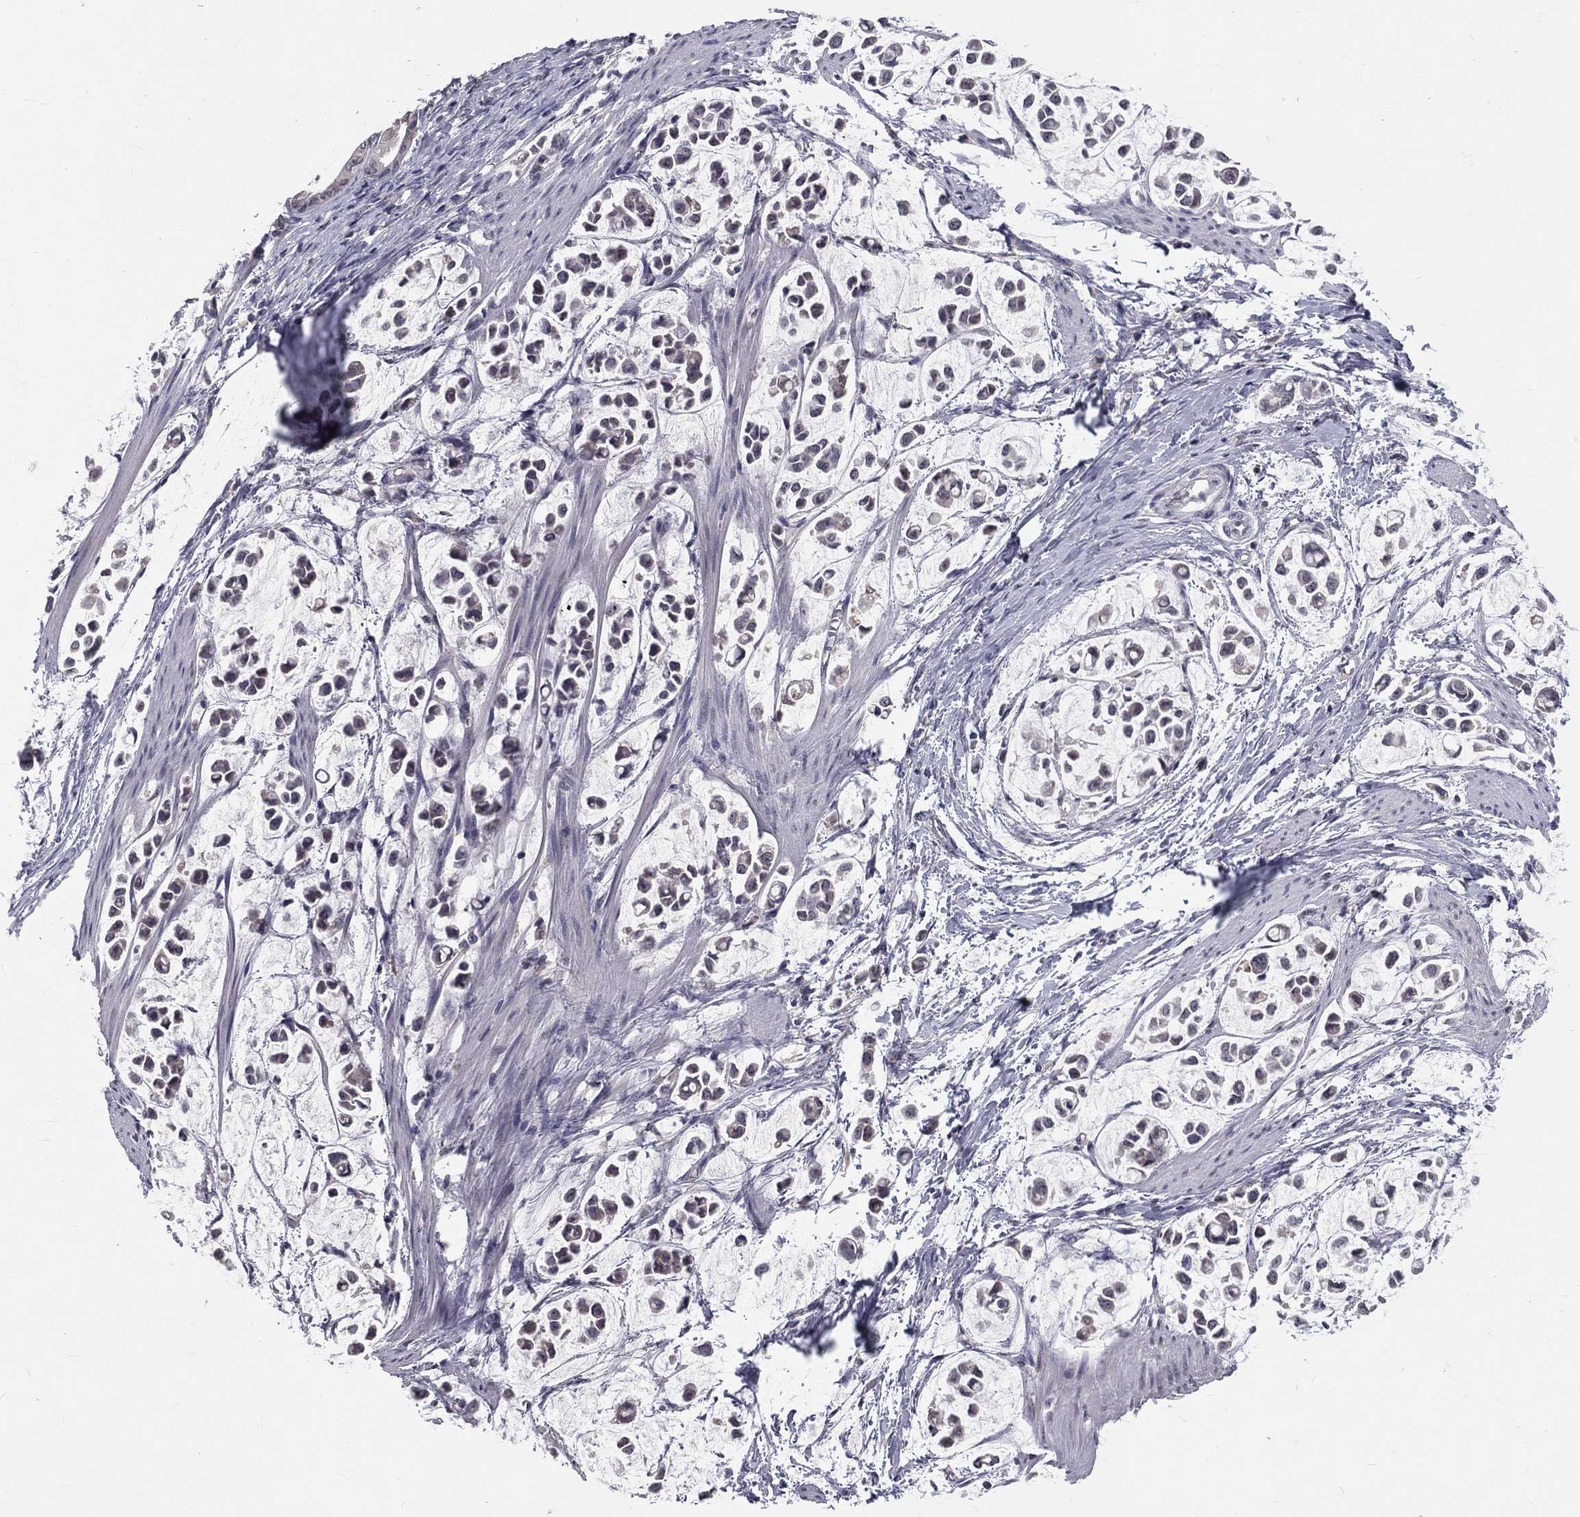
{"staining": {"intensity": "negative", "quantity": "none", "location": "none"}, "tissue": "stomach cancer", "cell_type": "Tumor cells", "image_type": "cancer", "snomed": [{"axis": "morphology", "description": "Adenocarcinoma, NOS"}, {"axis": "topography", "description": "Stomach"}], "caption": "The image shows no significant positivity in tumor cells of stomach cancer (adenocarcinoma).", "gene": "DSG4", "patient": {"sex": "male", "age": 82}}